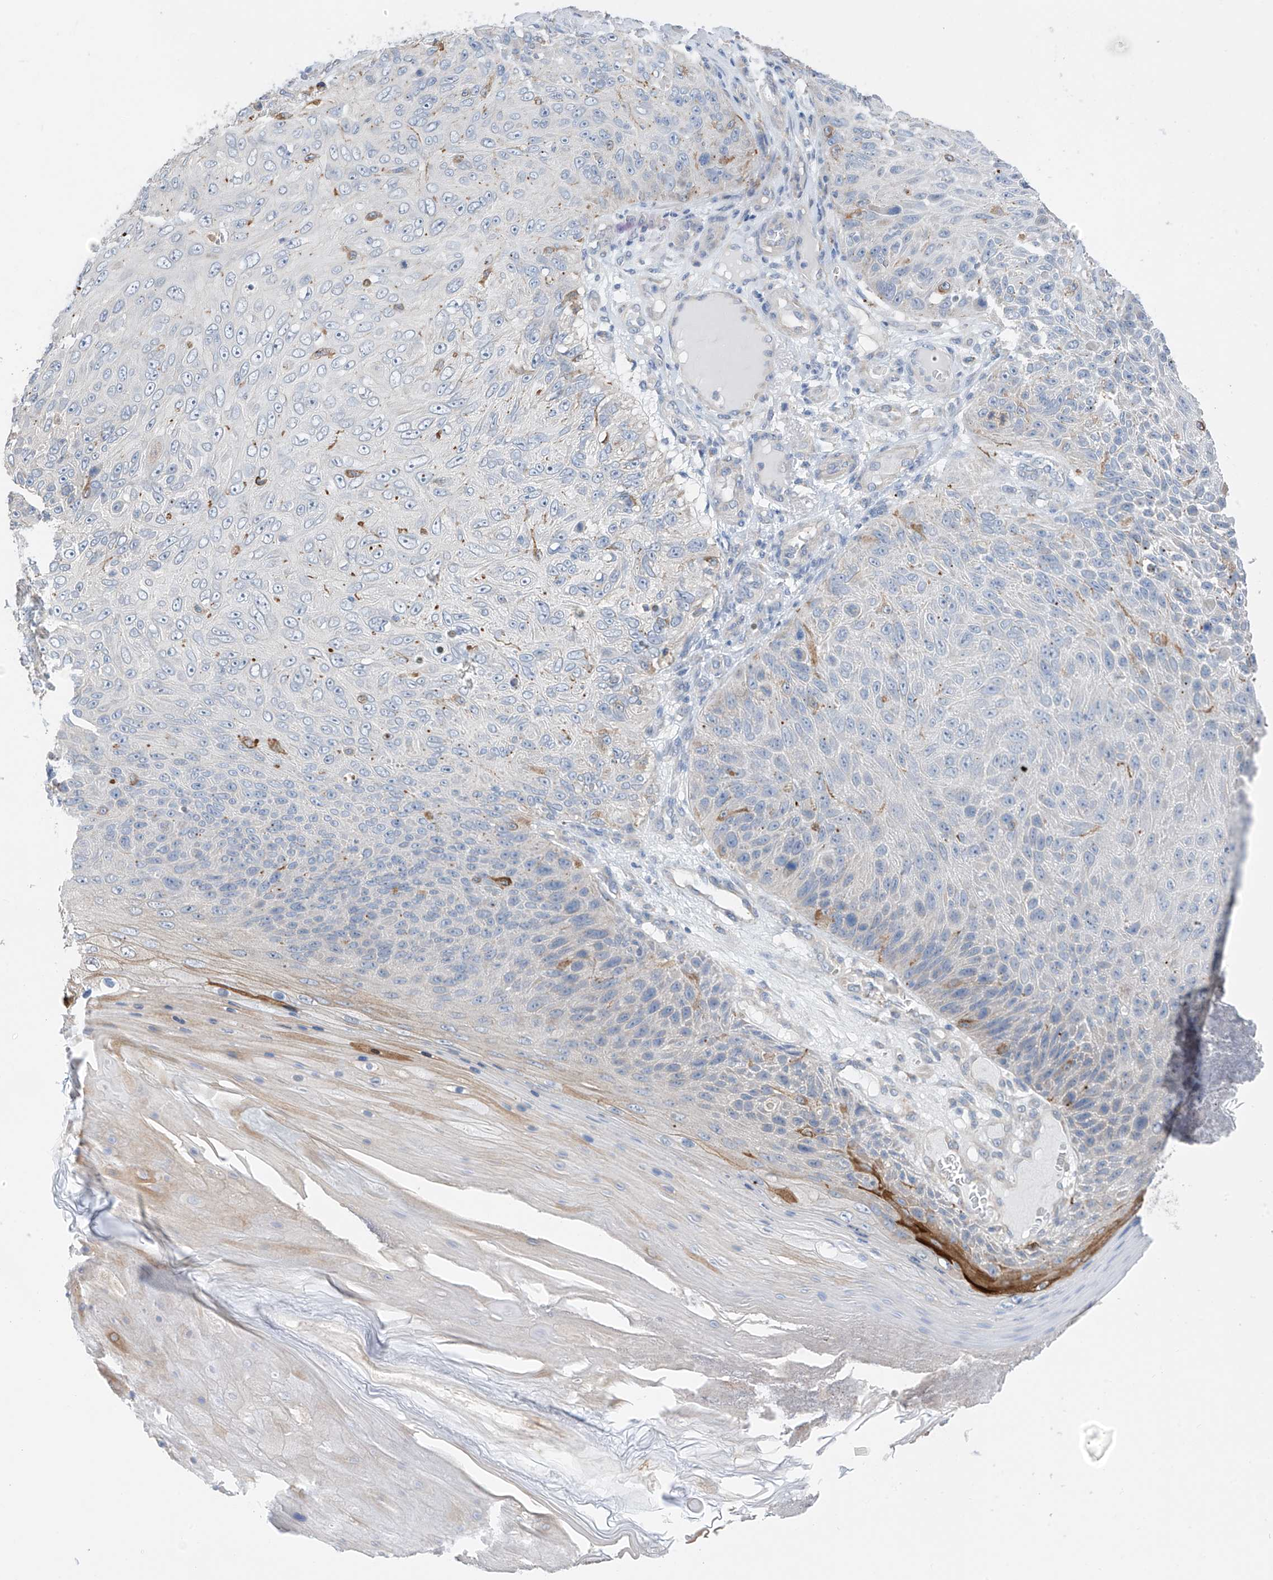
{"staining": {"intensity": "negative", "quantity": "none", "location": "none"}, "tissue": "skin cancer", "cell_type": "Tumor cells", "image_type": "cancer", "snomed": [{"axis": "morphology", "description": "Squamous cell carcinoma, NOS"}, {"axis": "topography", "description": "Skin"}], "caption": "A high-resolution micrograph shows immunohistochemistry (IHC) staining of skin cancer, which exhibits no significant staining in tumor cells.", "gene": "REC8", "patient": {"sex": "female", "age": 88}}